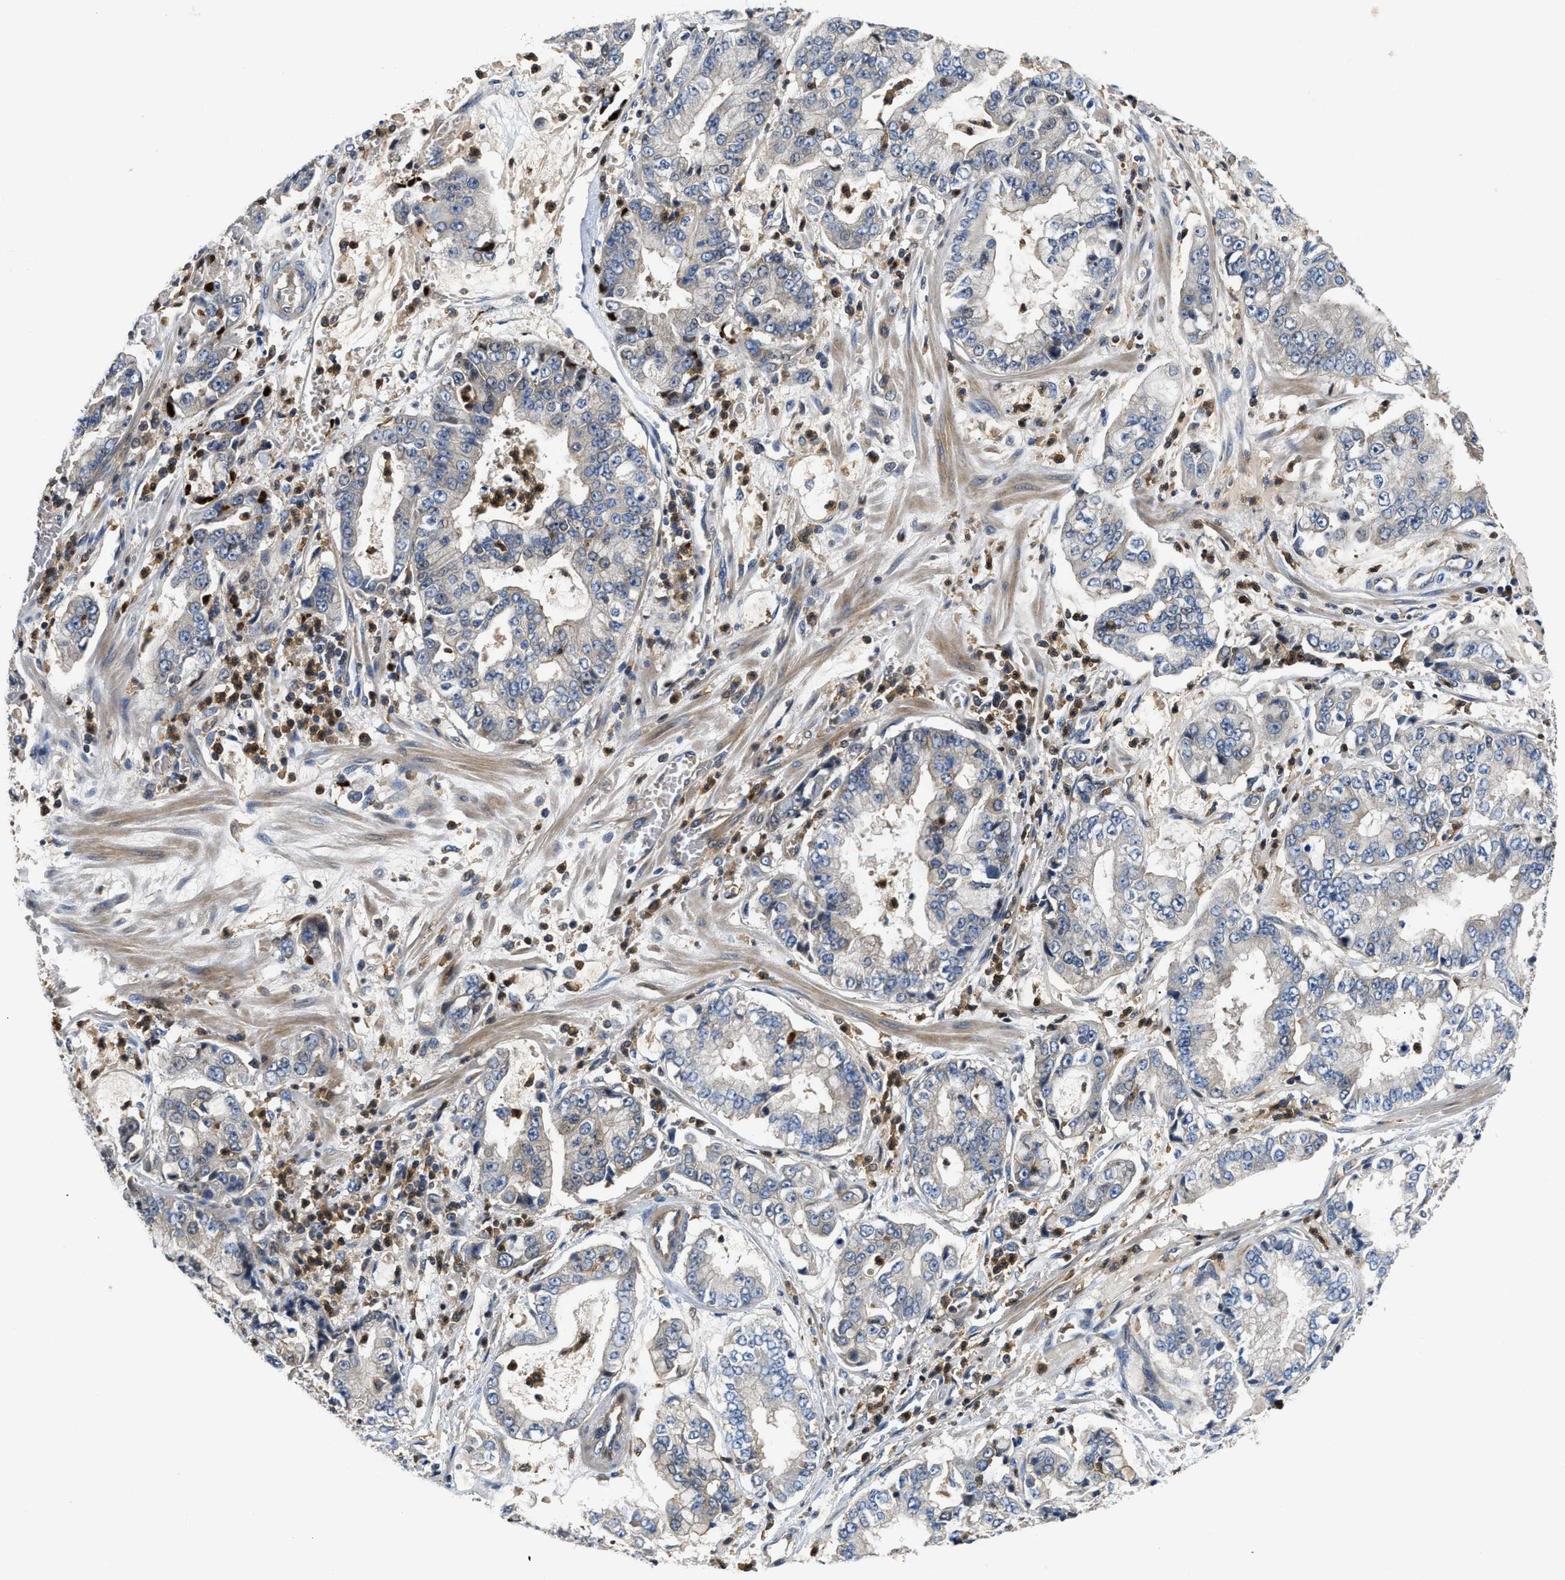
{"staining": {"intensity": "negative", "quantity": "none", "location": "none"}, "tissue": "stomach cancer", "cell_type": "Tumor cells", "image_type": "cancer", "snomed": [{"axis": "morphology", "description": "Adenocarcinoma, NOS"}, {"axis": "topography", "description": "Stomach"}], "caption": "IHC image of human stomach cancer (adenocarcinoma) stained for a protein (brown), which shows no staining in tumor cells.", "gene": "OSTF1", "patient": {"sex": "male", "age": 76}}